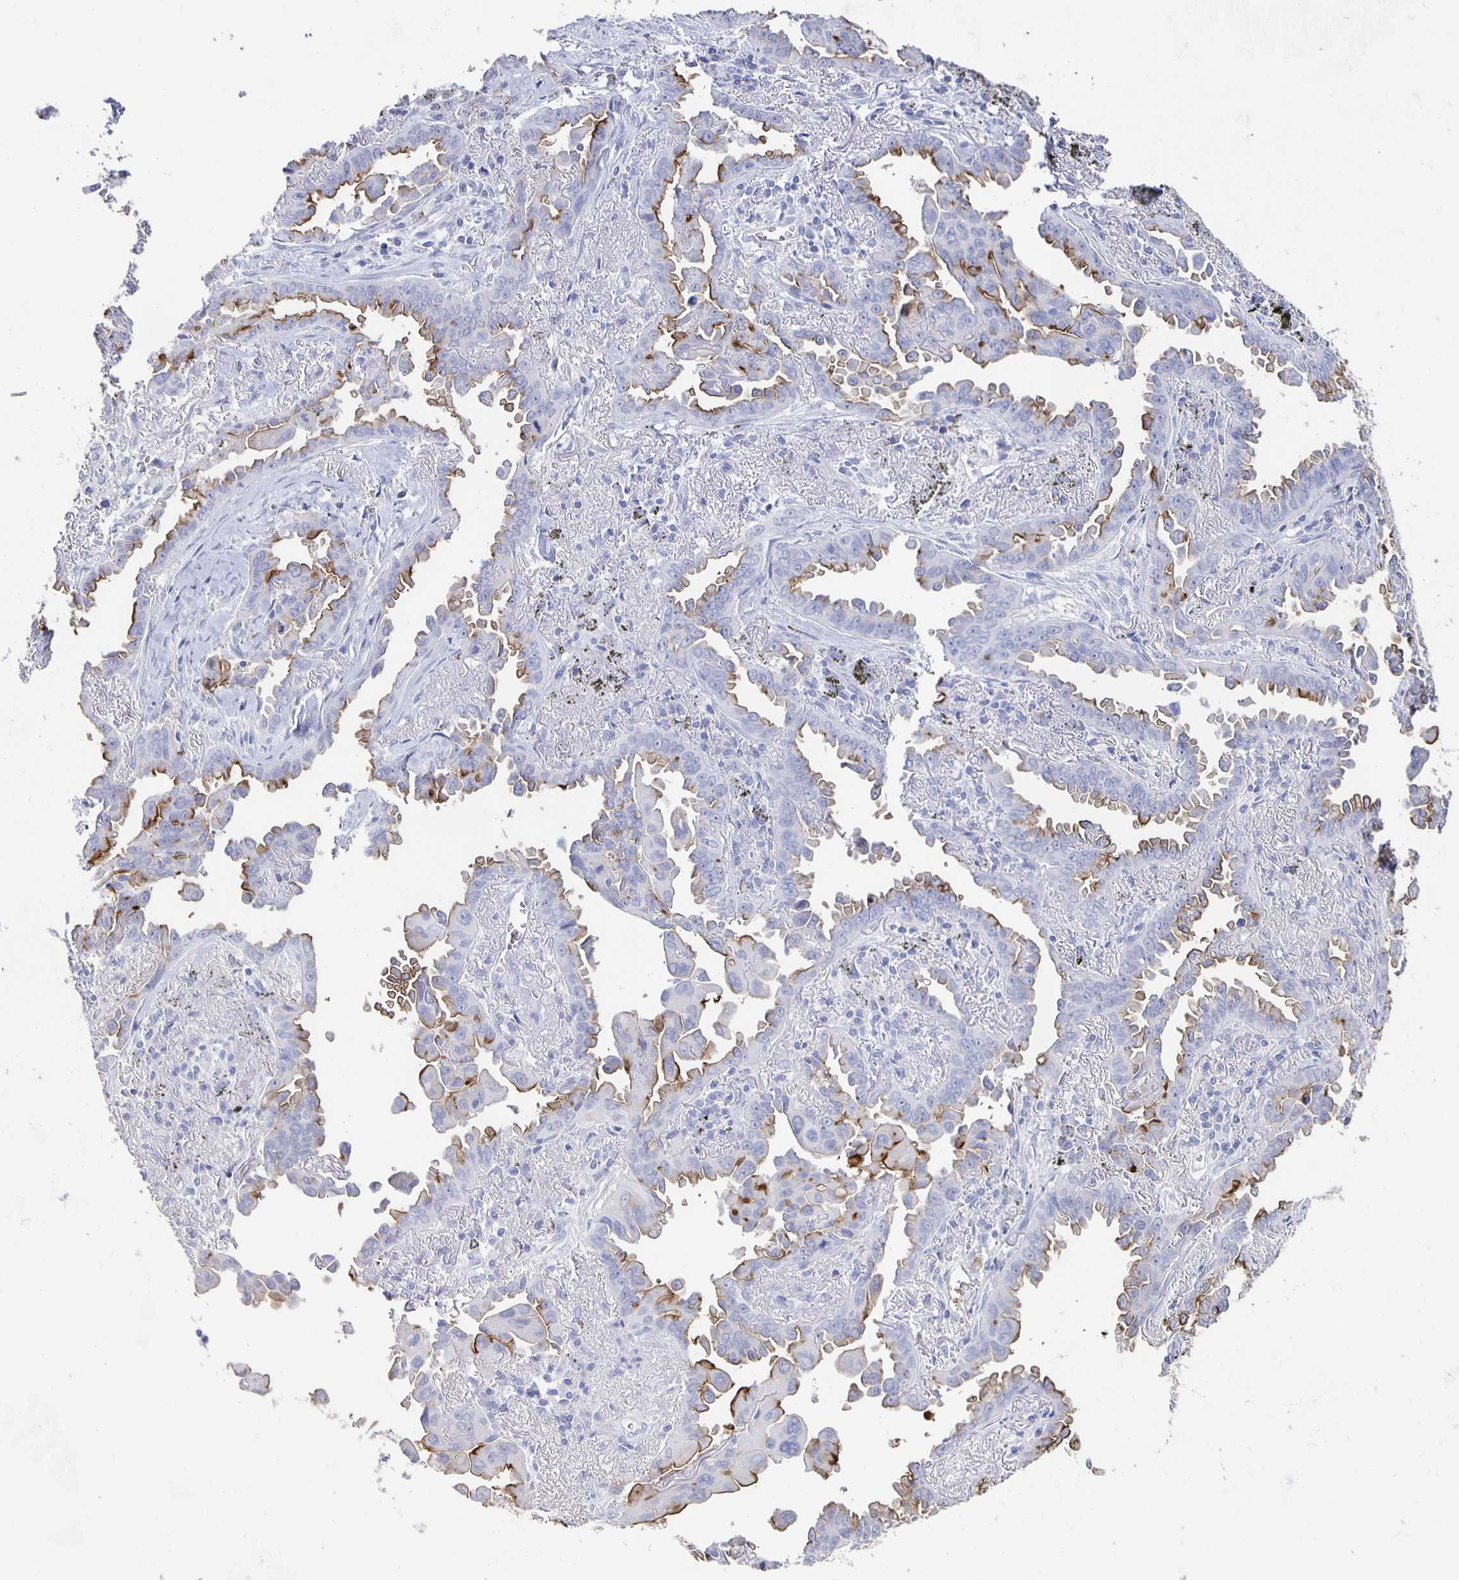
{"staining": {"intensity": "moderate", "quantity": "<25%", "location": "cytoplasmic/membranous"}, "tissue": "lung cancer", "cell_type": "Tumor cells", "image_type": "cancer", "snomed": [{"axis": "morphology", "description": "Adenocarcinoma, NOS"}, {"axis": "topography", "description": "Lung"}], "caption": "High-magnification brightfield microscopy of lung cancer (adenocarcinoma) stained with DAB (3,3'-diaminobenzidine) (brown) and counterstained with hematoxylin (blue). tumor cells exhibit moderate cytoplasmic/membranous positivity is seen in approximately<25% of cells. (DAB IHC, brown staining for protein, blue staining for nuclei).", "gene": "SLC34A2", "patient": {"sex": "male", "age": 68}}